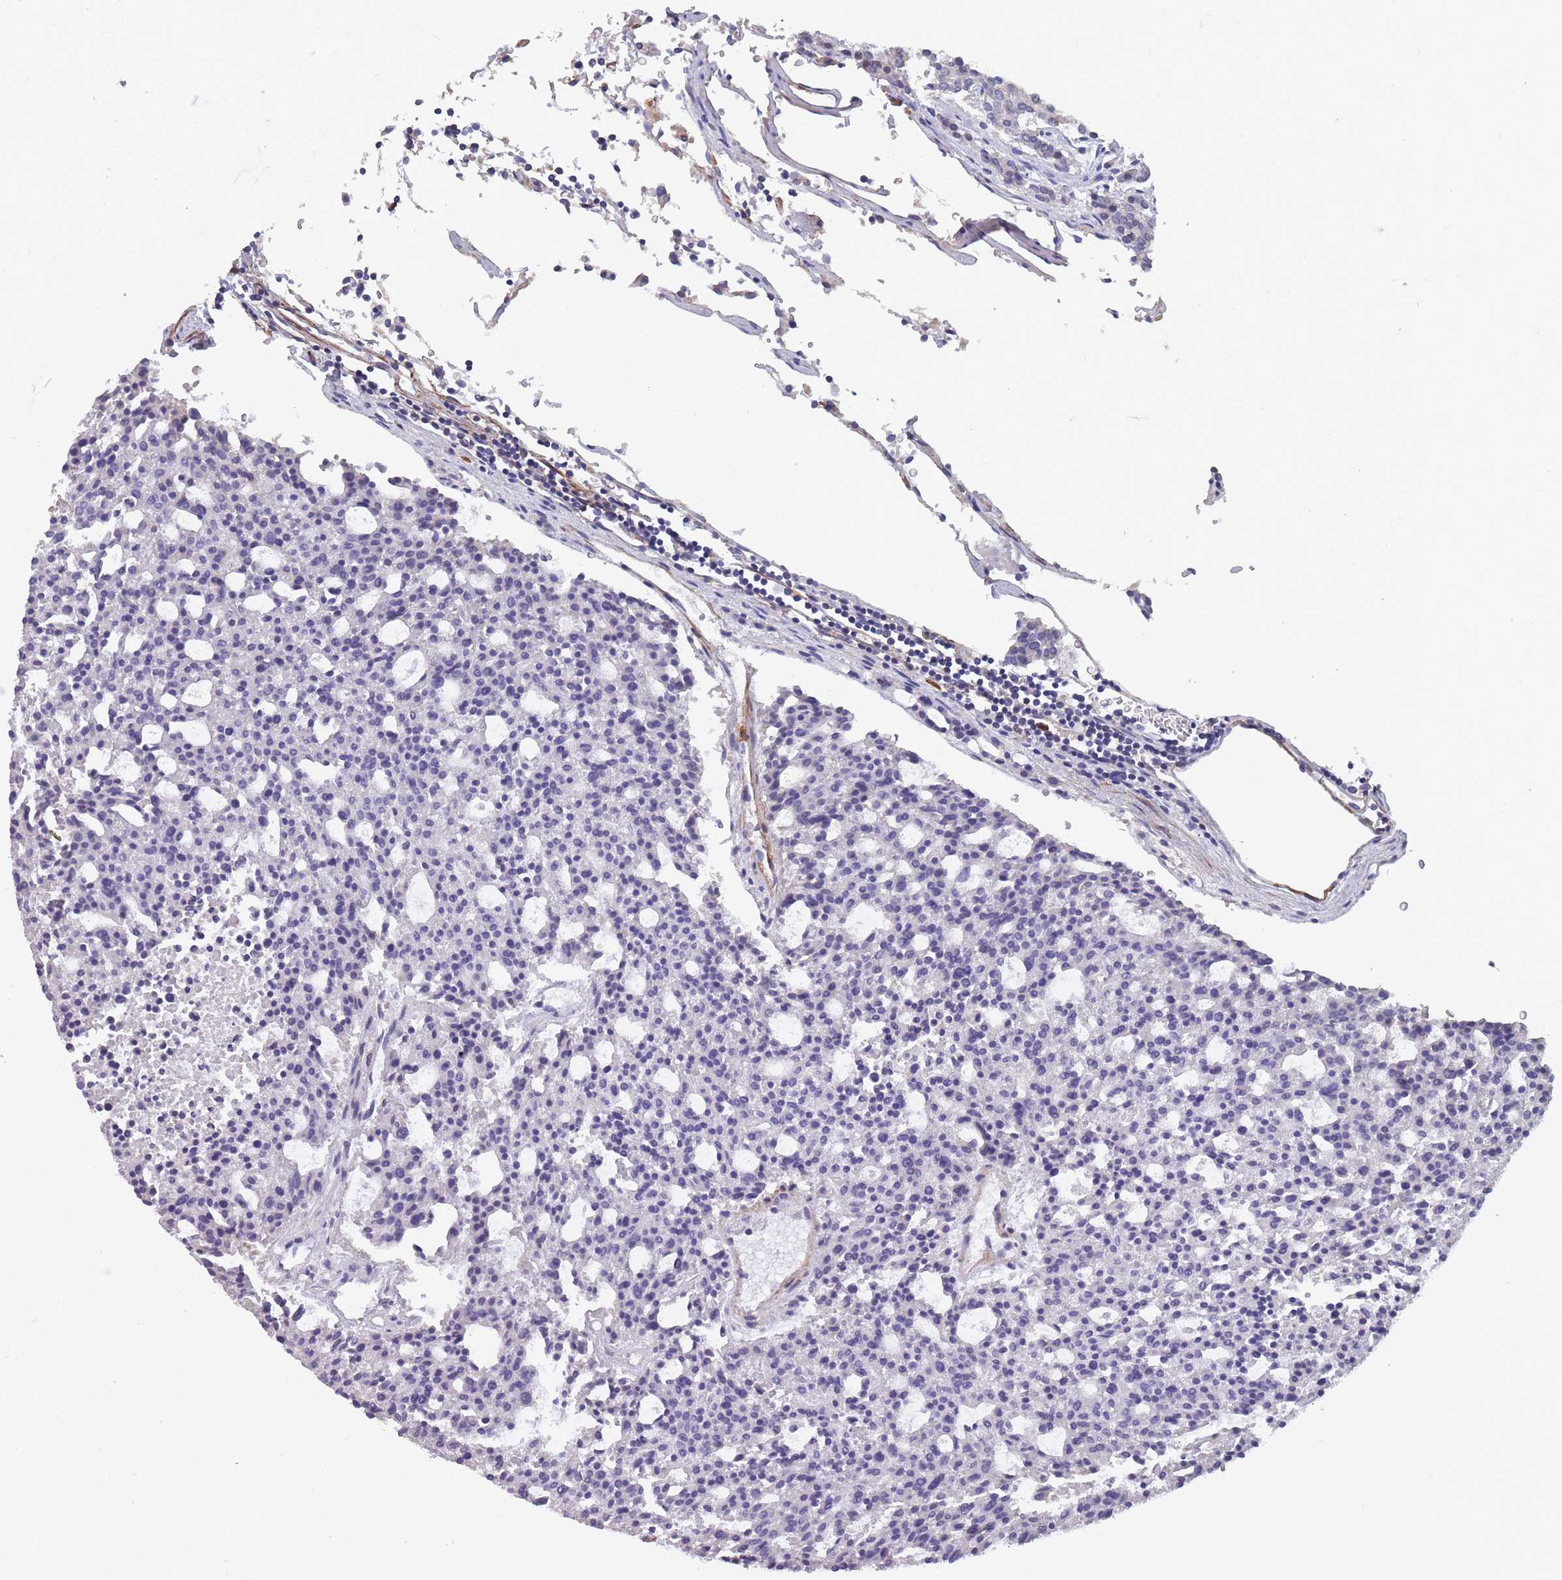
{"staining": {"intensity": "negative", "quantity": "none", "location": "none"}, "tissue": "carcinoid", "cell_type": "Tumor cells", "image_type": "cancer", "snomed": [{"axis": "morphology", "description": "Carcinoid, malignant, NOS"}, {"axis": "topography", "description": "Pancreas"}], "caption": "The photomicrograph reveals no staining of tumor cells in carcinoid. (DAB (3,3'-diaminobenzidine) immunohistochemistry (IHC) with hematoxylin counter stain).", "gene": "TOMM40L", "patient": {"sex": "female", "age": 54}}